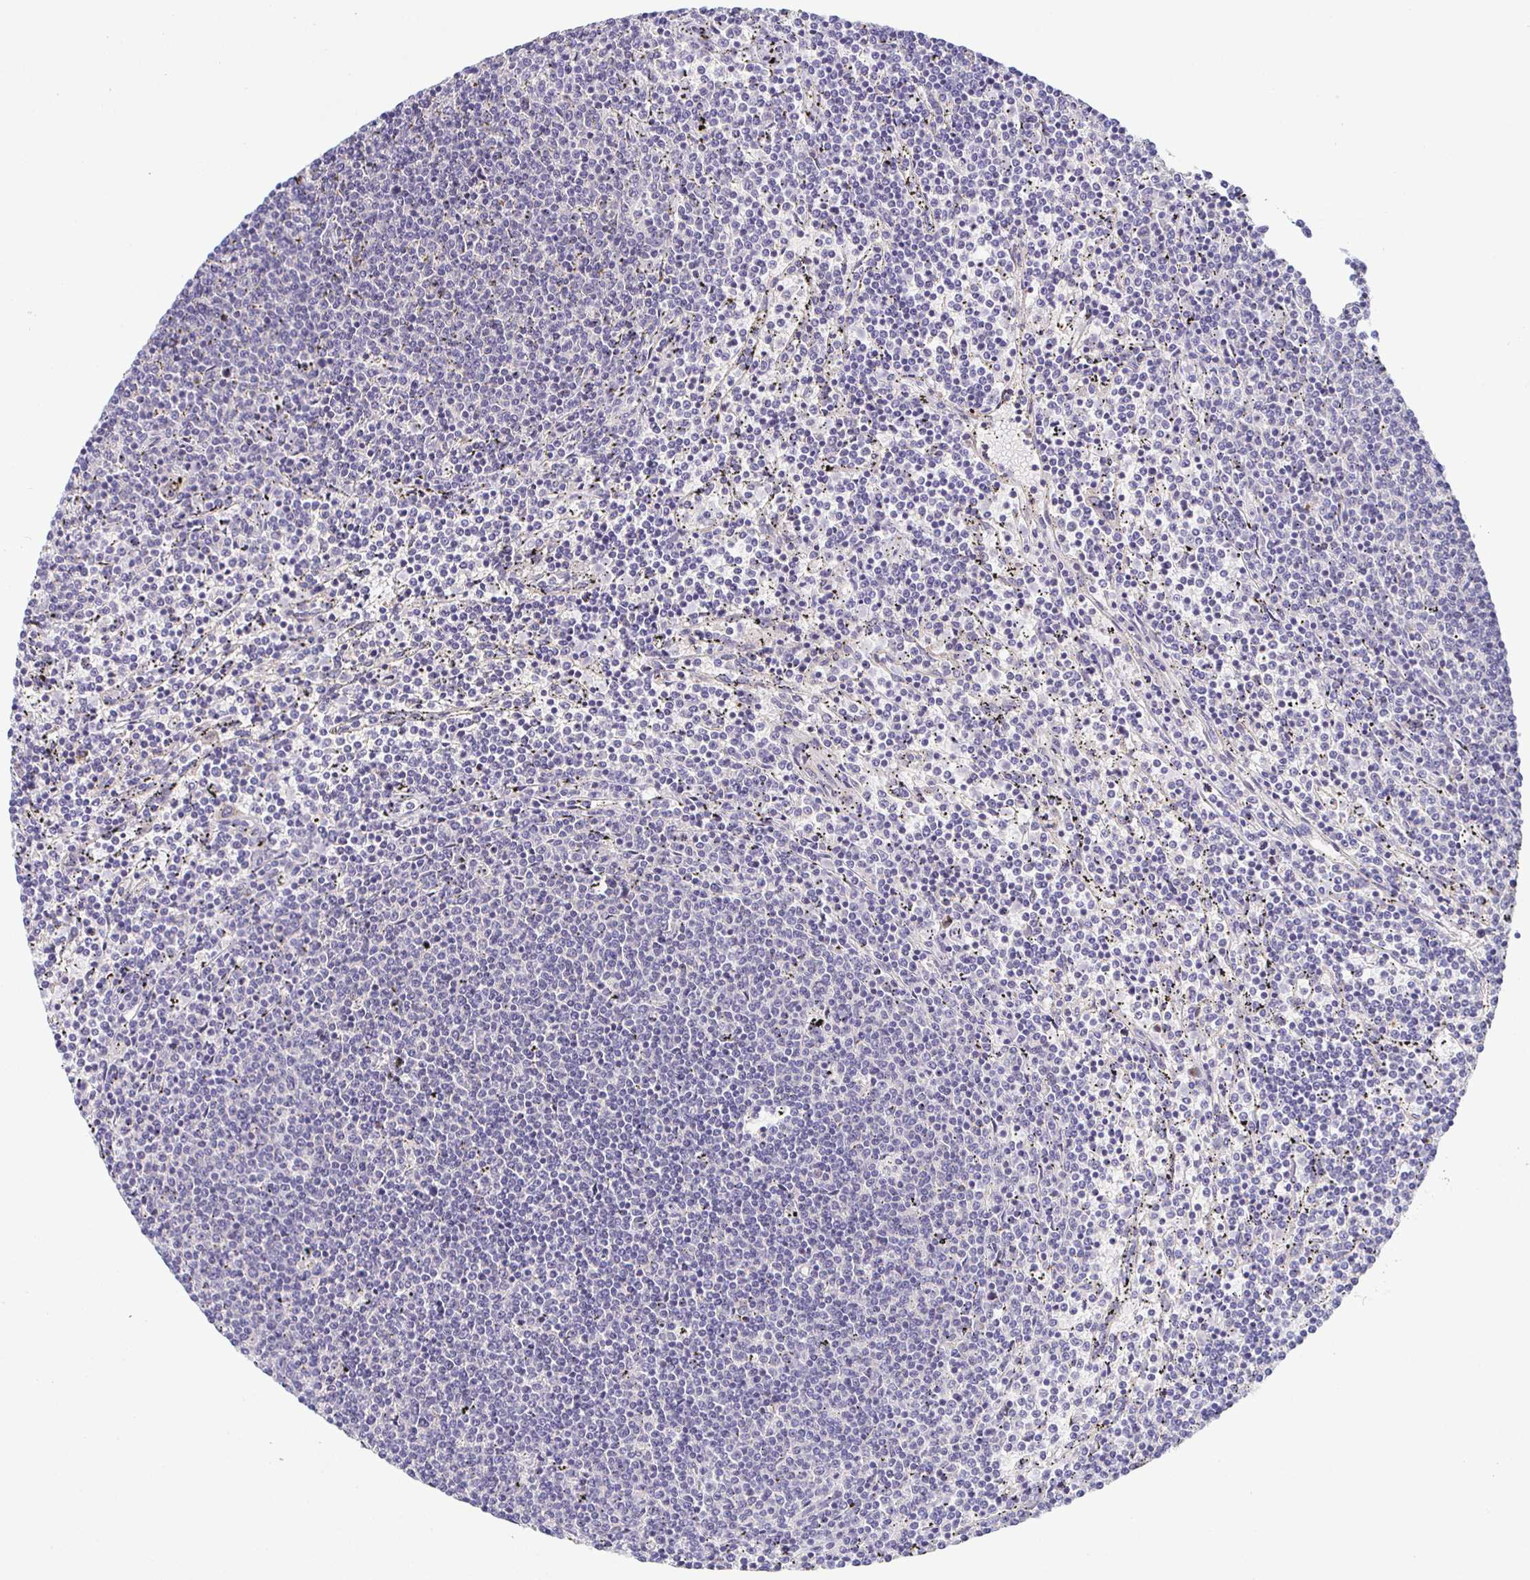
{"staining": {"intensity": "negative", "quantity": "none", "location": "none"}, "tissue": "lymphoma", "cell_type": "Tumor cells", "image_type": "cancer", "snomed": [{"axis": "morphology", "description": "Malignant lymphoma, non-Hodgkin's type, Low grade"}, {"axis": "topography", "description": "Spleen"}], "caption": "Tumor cells are negative for brown protein staining in low-grade malignant lymphoma, non-Hodgkin's type.", "gene": "BCL2L1", "patient": {"sex": "female", "age": 50}}